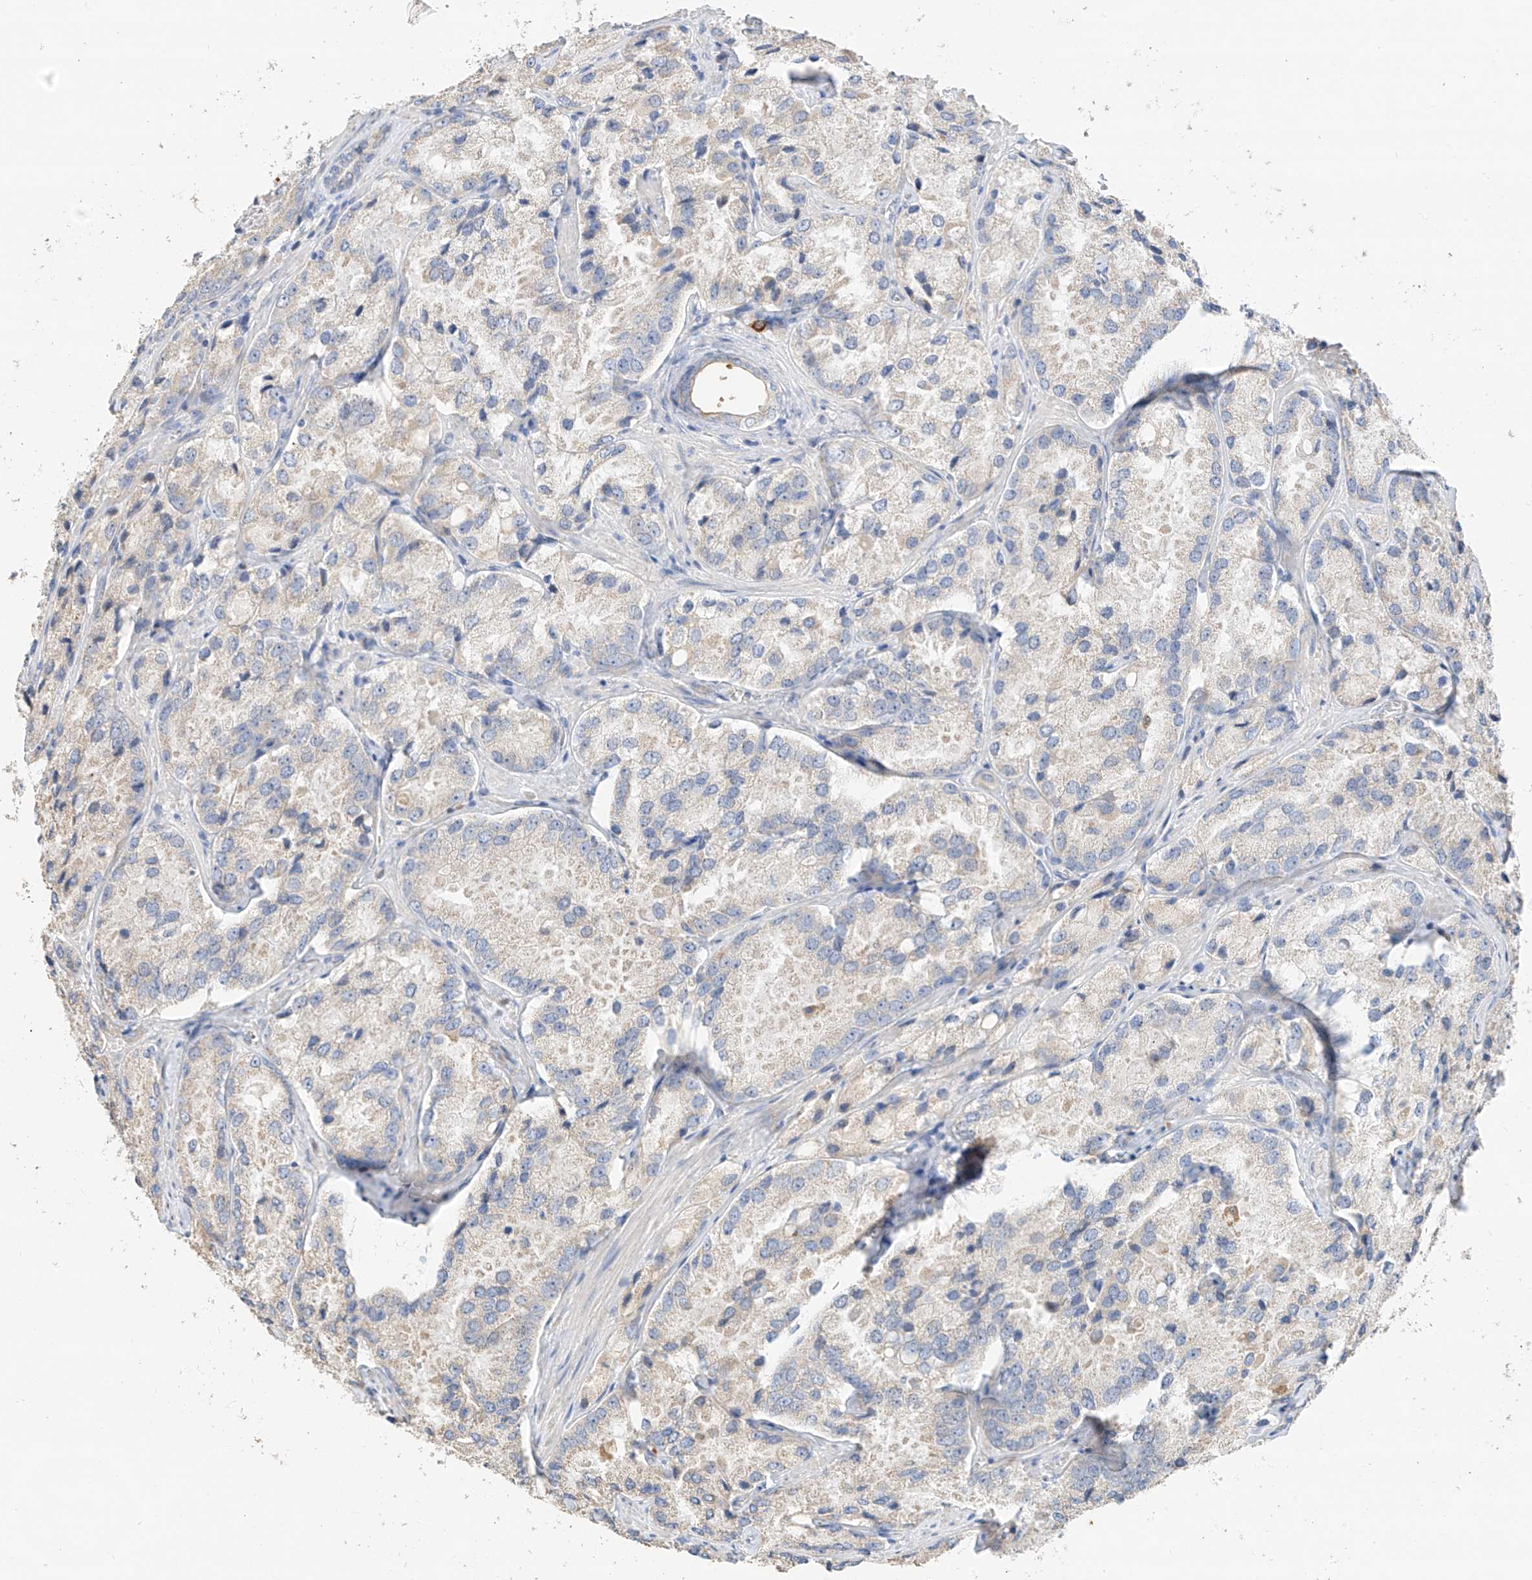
{"staining": {"intensity": "negative", "quantity": "none", "location": "none"}, "tissue": "prostate cancer", "cell_type": "Tumor cells", "image_type": "cancer", "snomed": [{"axis": "morphology", "description": "Adenocarcinoma, High grade"}, {"axis": "topography", "description": "Prostate"}], "caption": "Tumor cells show no significant protein positivity in high-grade adenocarcinoma (prostate).", "gene": "CAPN13", "patient": {"sex": "male", "age": 66}}